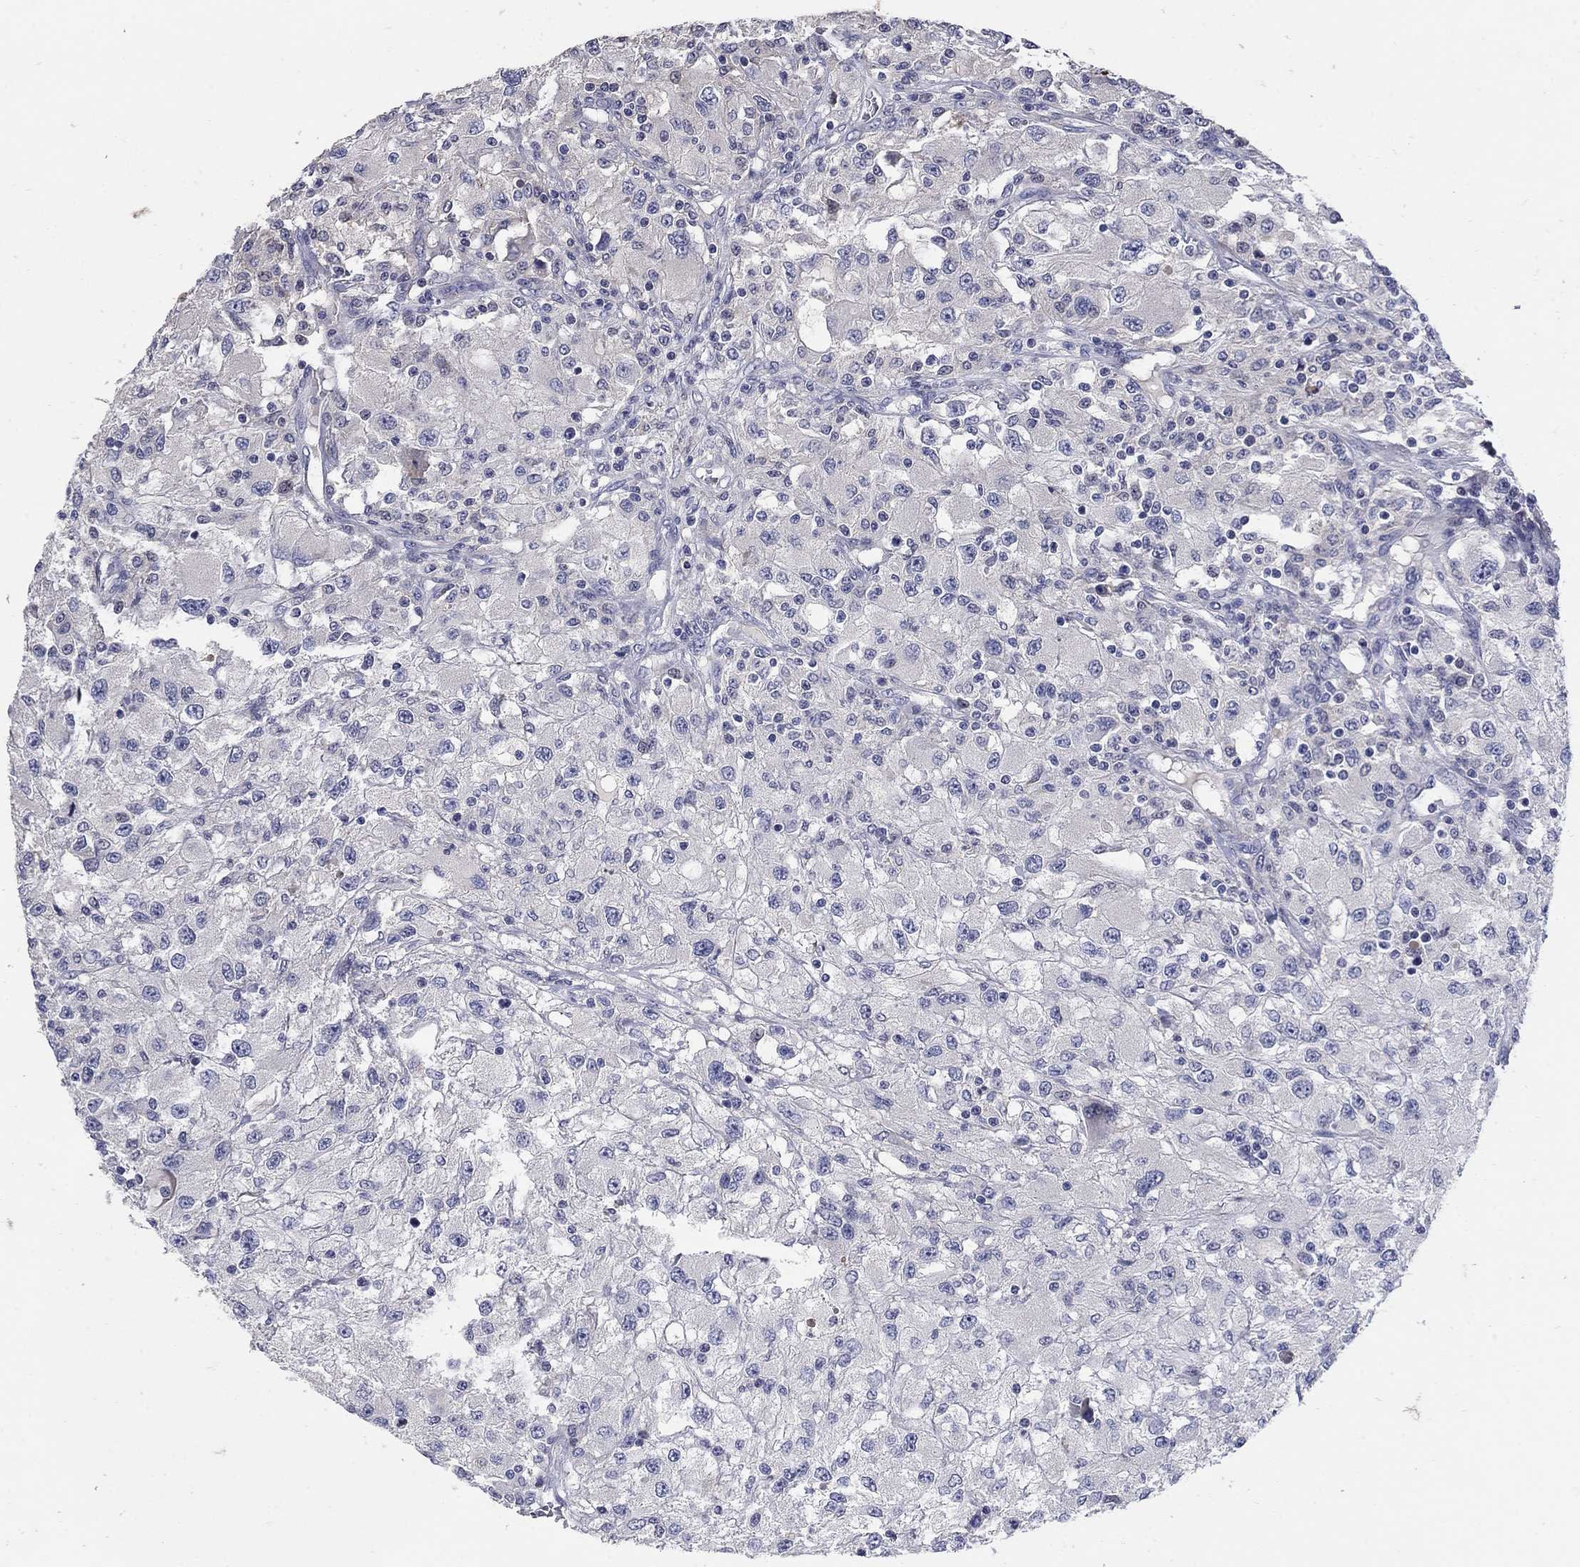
{"staining": {"intensity": "negative", "quantity": "none", "location": "none"}, "tissue": "renal cancer", "cell_type": "Tumor cells", "image_type": "cancer", "snomed": [{"axis": "morphology", "description": "Adenocarcinoma, NOS"}, {"axis": "topography", "description": "Kidney"}], "caption": "IHC micrograph of renal cancer (adenocarcinoma) stained for a protein (brown), which exhibits no staining in tumor cells.", "gene": "CETN1", "patient": {"sex": "female", "age": 67}}